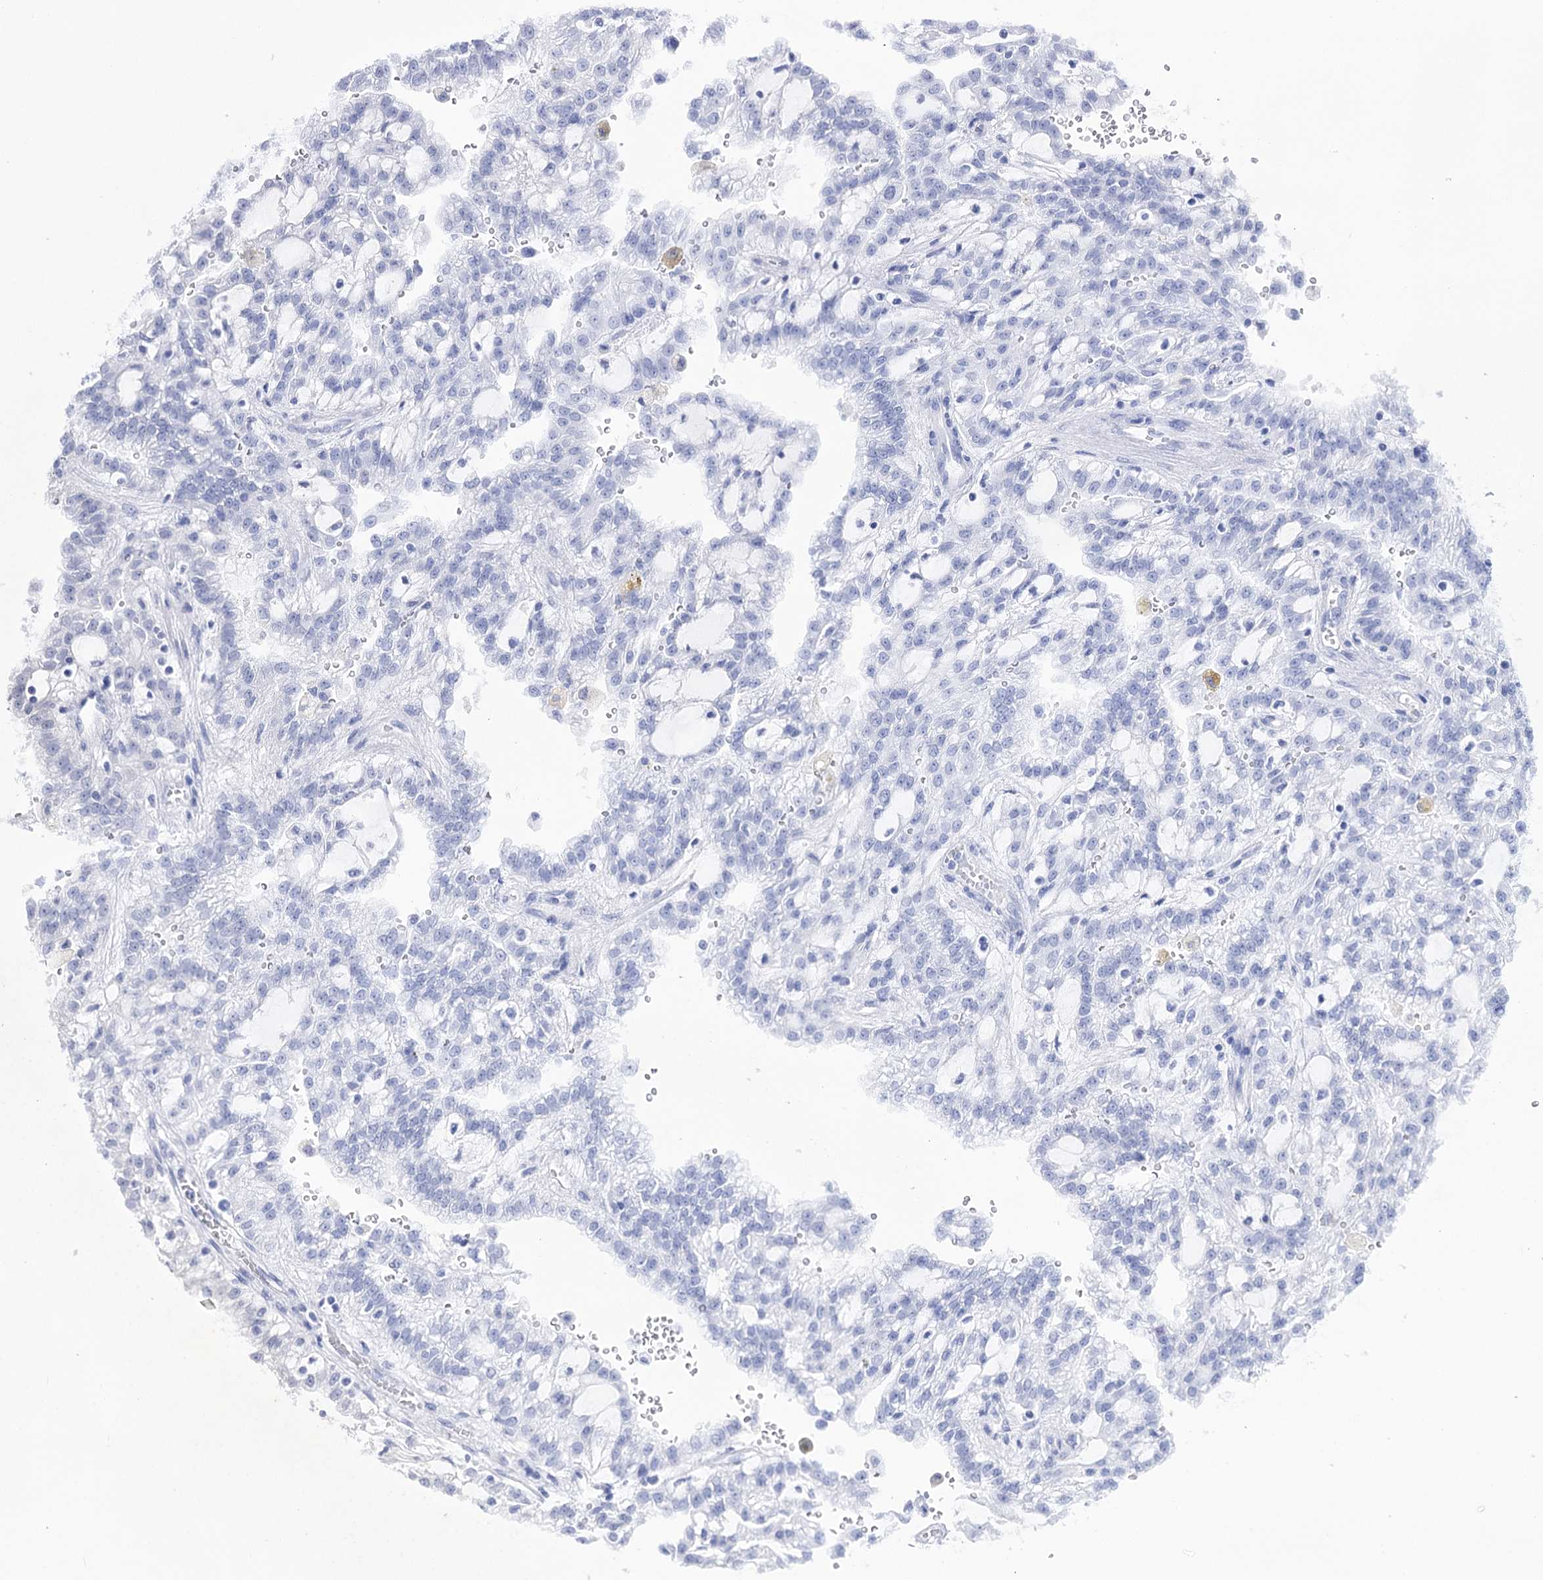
{"staining": {"intensity": "negative", "quantity": "none", "location": "none"}, "tissue": "renal cancer", "cell_type": "Tumor cells", "image_type": "cancer", "snomed": [{"axis": "morphology", "description": "Adenocarcinoma, NOS"}, {"axis": "topography", "description": "Kidney"}], "caption": "IHC micrograph of neoplastic tissue: renal cancer stained with DAB demonstrates no significant protein expression in tumor cells.", "gene": "PCGF5", "patient": {"sex": "male", "age": 63}}